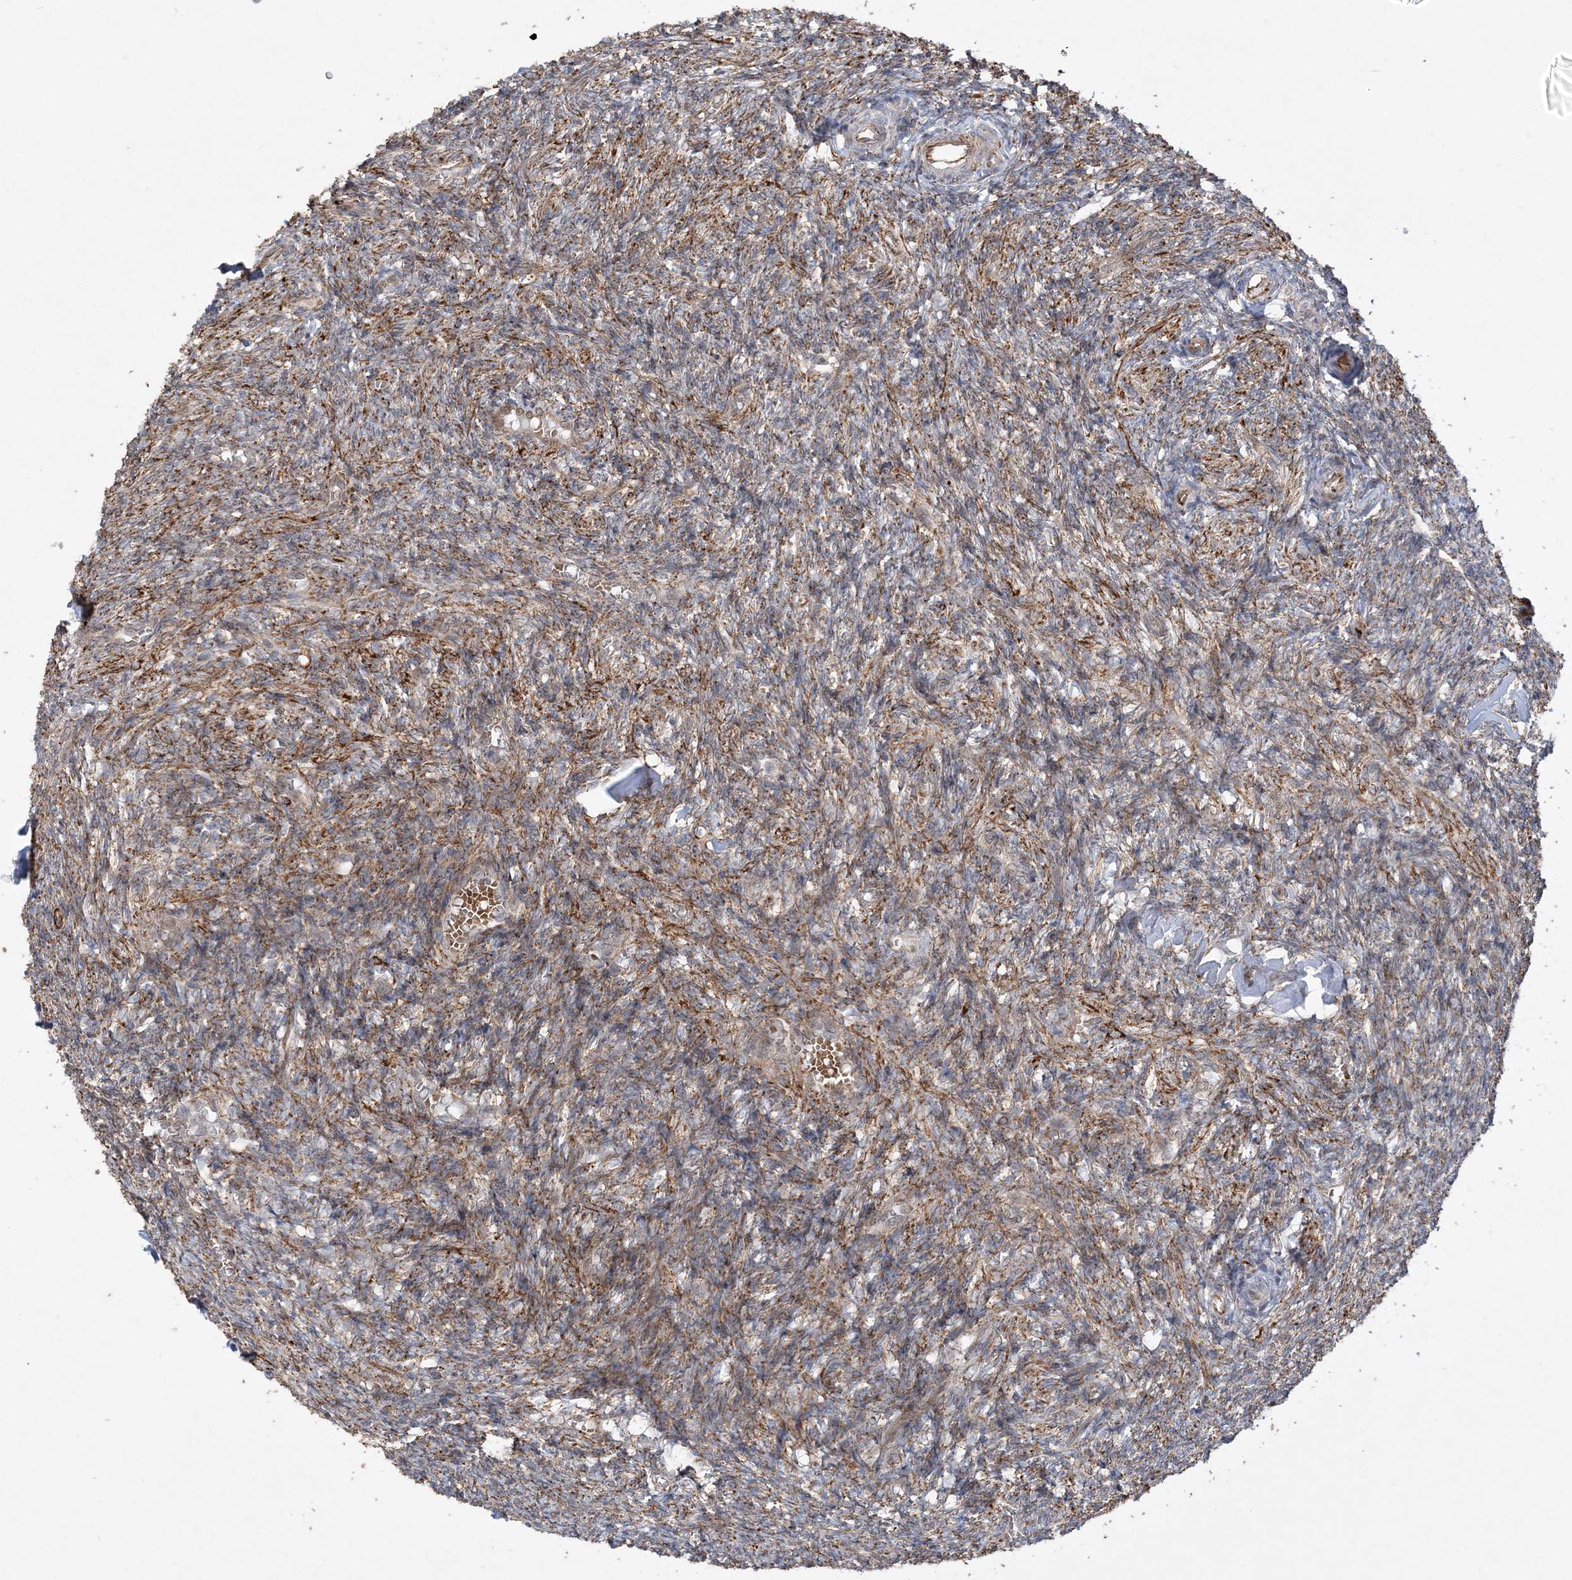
{"staining": {"intensity": "moderate", "quantity": ">75%", "location": "cytoplasmic/membranous"}, "tissue": "ovary", "cell_type": "Follicle cells", "image_type": "normal", "snomed": [{"axis": "morphology", "description": "Normal tissue, NOS"}, {"axis": "topography", "description": "Ovary"}], "caption": "Follicle cells demonstrate medium levels of moderate cytoplasmic/membranous positivity in about >75% of cells in unremarkable ovary.", "gene": "INPP1", "patient": {"sex": "female", "age": 27}}